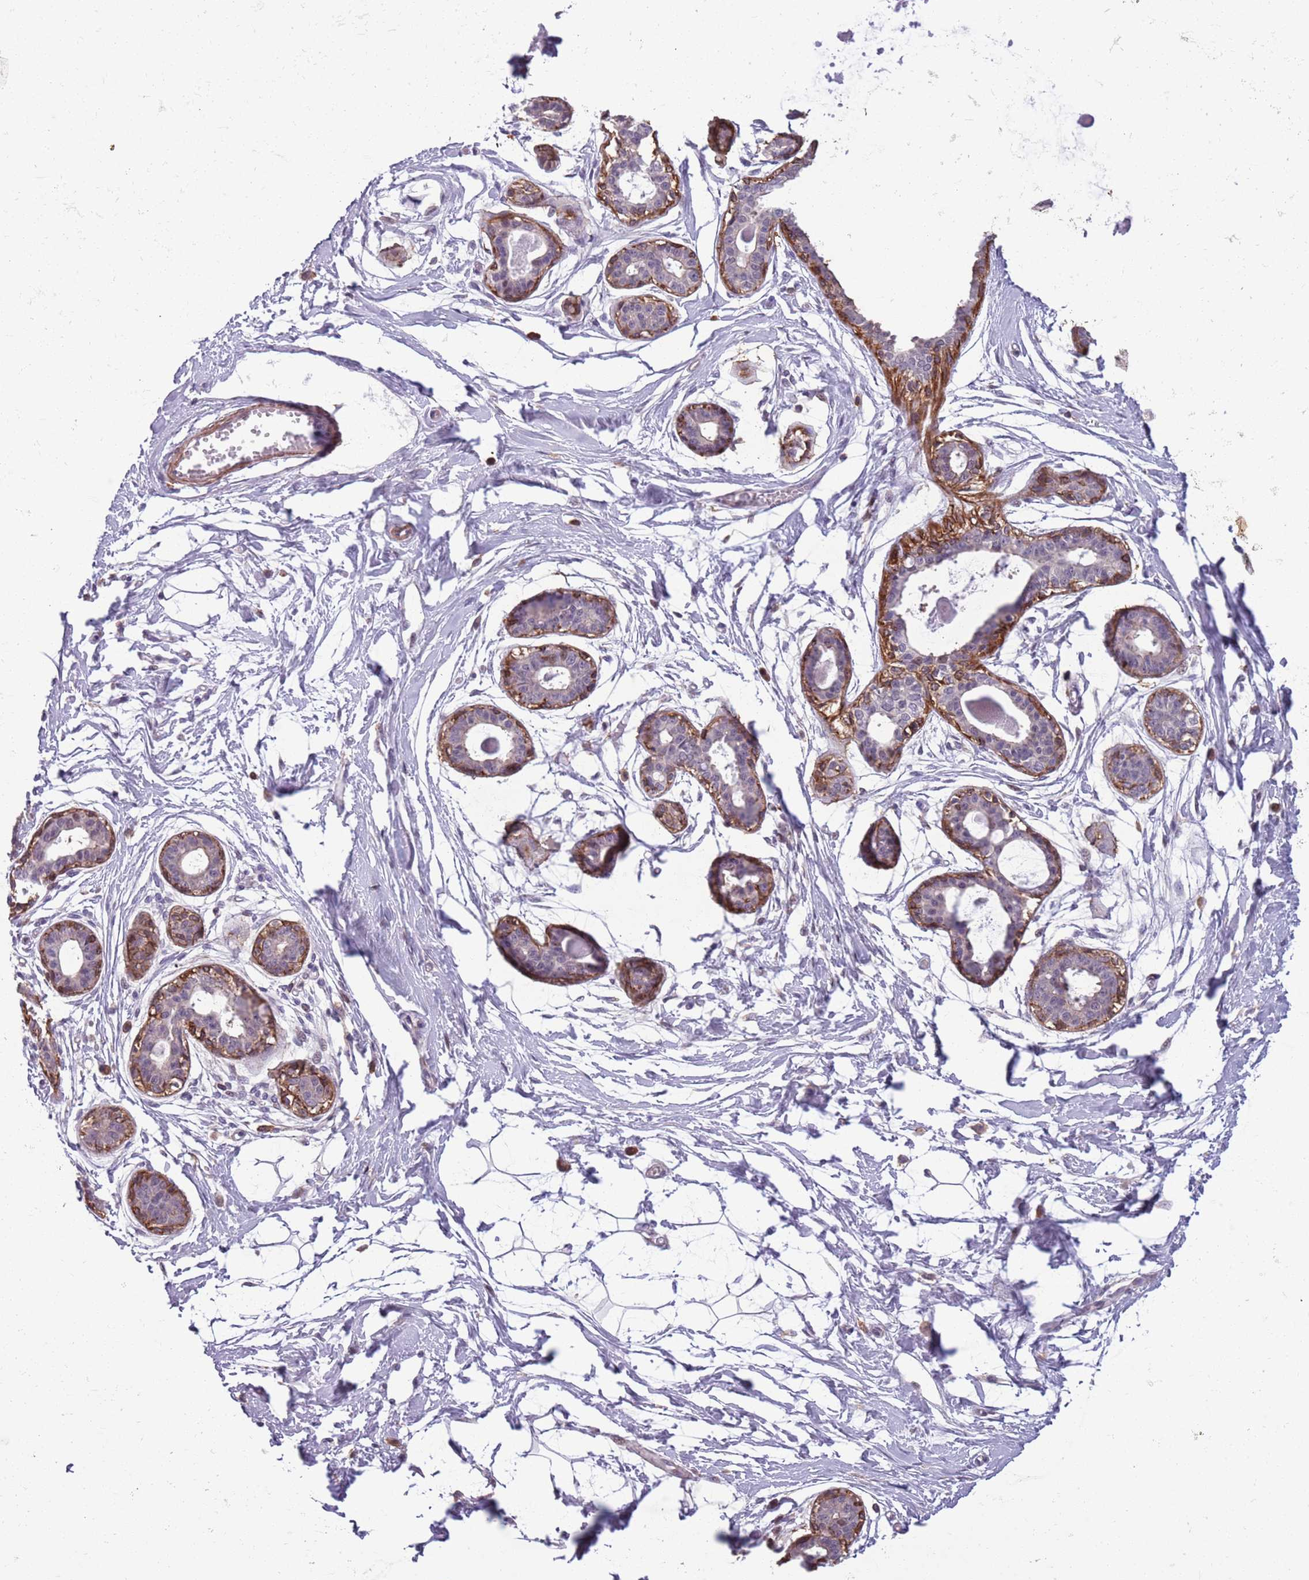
{"staining": {"intensity": "negative", "quantity": "none", "location": "none"}, "tissue": "breast", "cell_type": "Adipocytes", "image_type": "normal", "snomed": [{"axis": "morphology", "description": "Normal tissue, NOS"}, {"axis": "topography", "description": "Breast"}], "caption": "Breast stained for a protein using immunohistochemistry (IHC) displays no positivity adipocytes.", "gene": "JAML", "patient": {"sex": "female", "age": 45}}